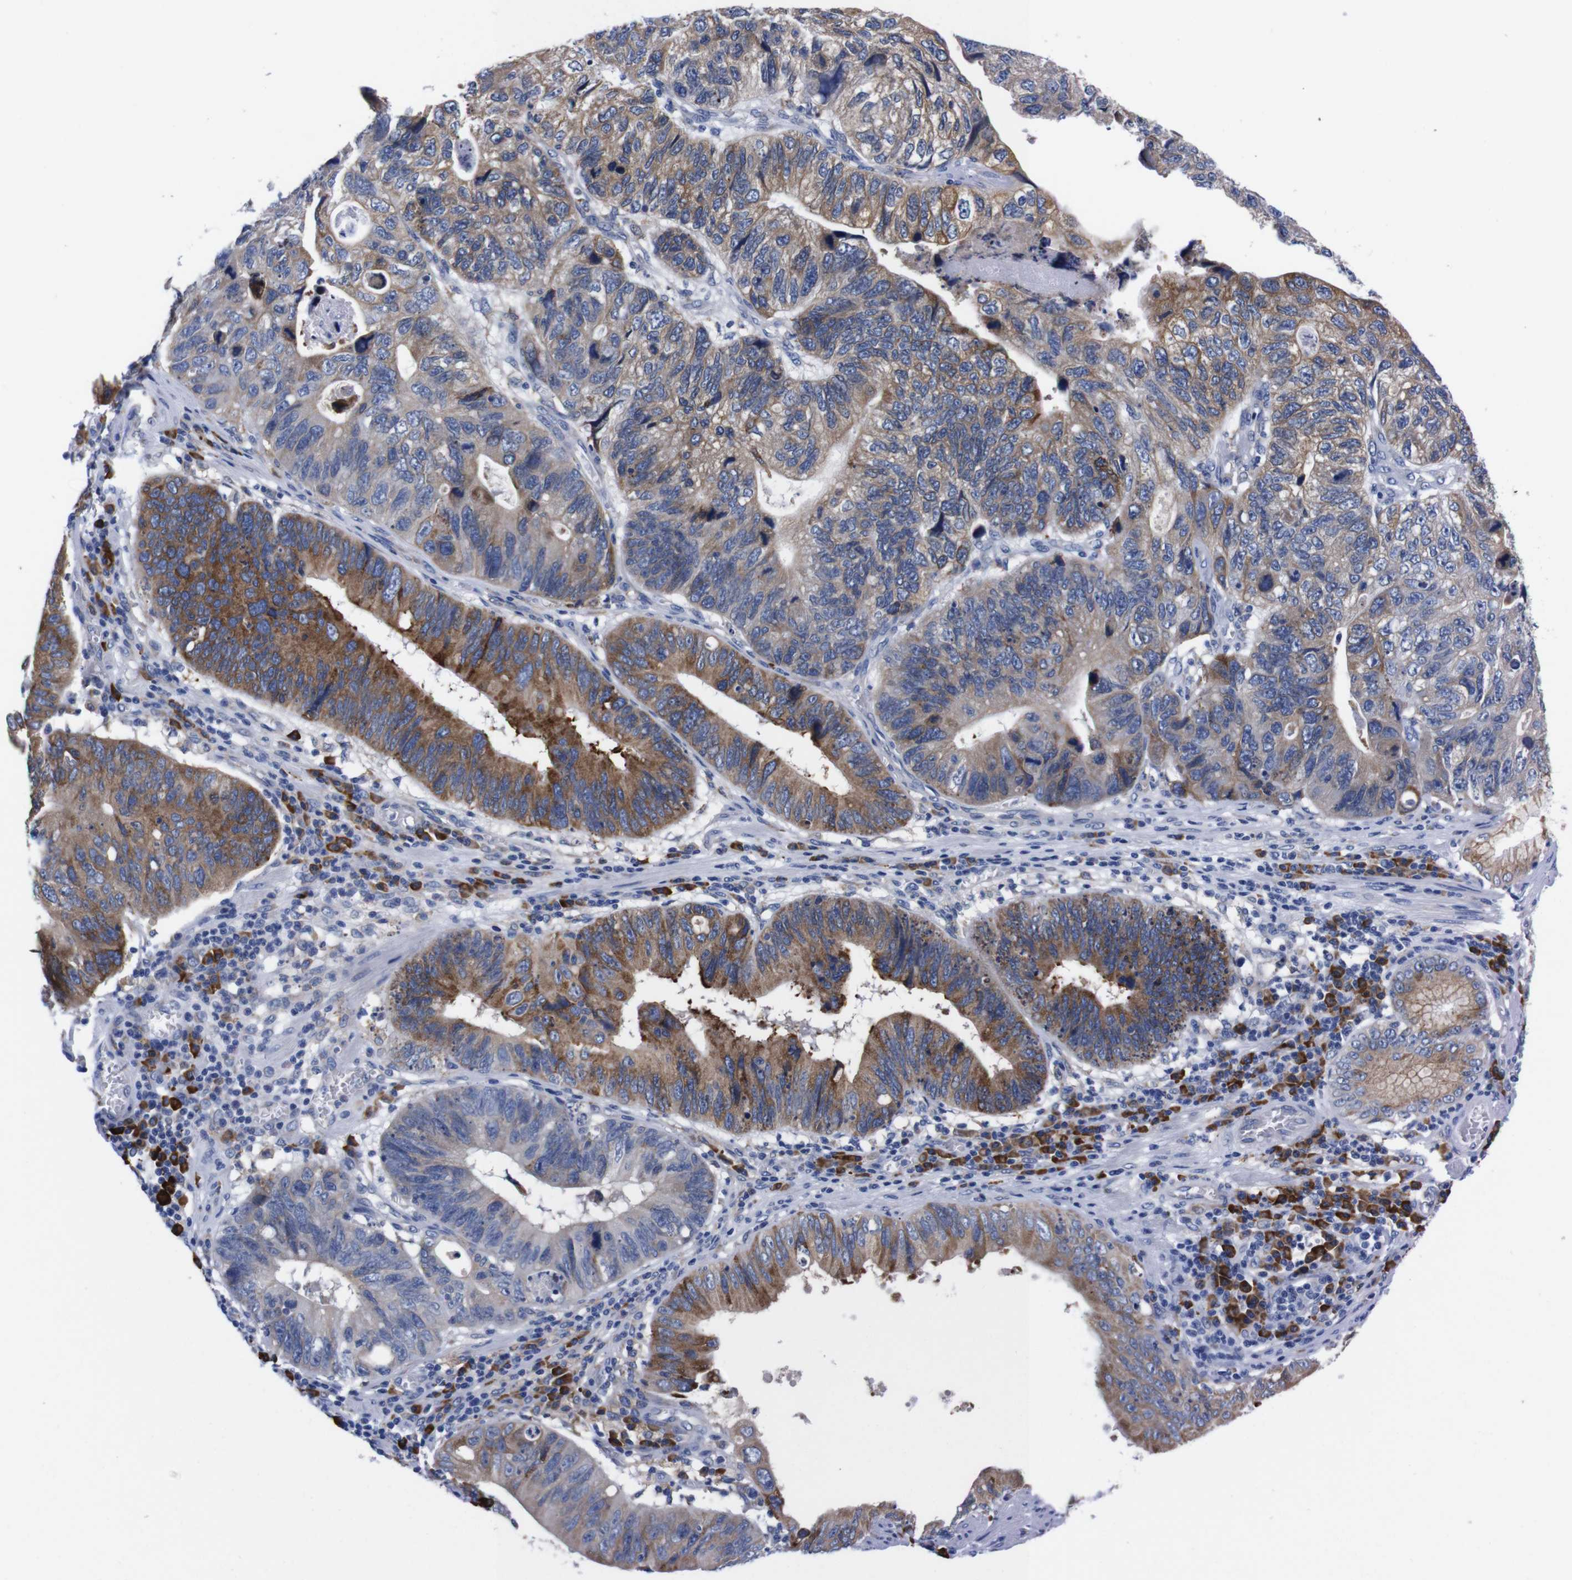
{"staining": {"intensity": "moderate", "quantity": "25%-75%", "location": "cytoplasmic/membranous"}, "tissue": "stomach cancer", "cell_type": "Tumor cells", "image_type": "cancer", "snomed": [{"axis": "morphology", "description": "Adenocarcinoma, NOS"}, {"axis": "topography", "description": "Stomach"}], "caption": "An immunohistochemistry photomicrograph of tumor tissue is shown. Protein staining in brown shows moderate cytoplasmic/membranous positivity in stomach cancer within tumor cells.", "gene": "NEBL", "patient": {"sex": "male", "age": 59}}